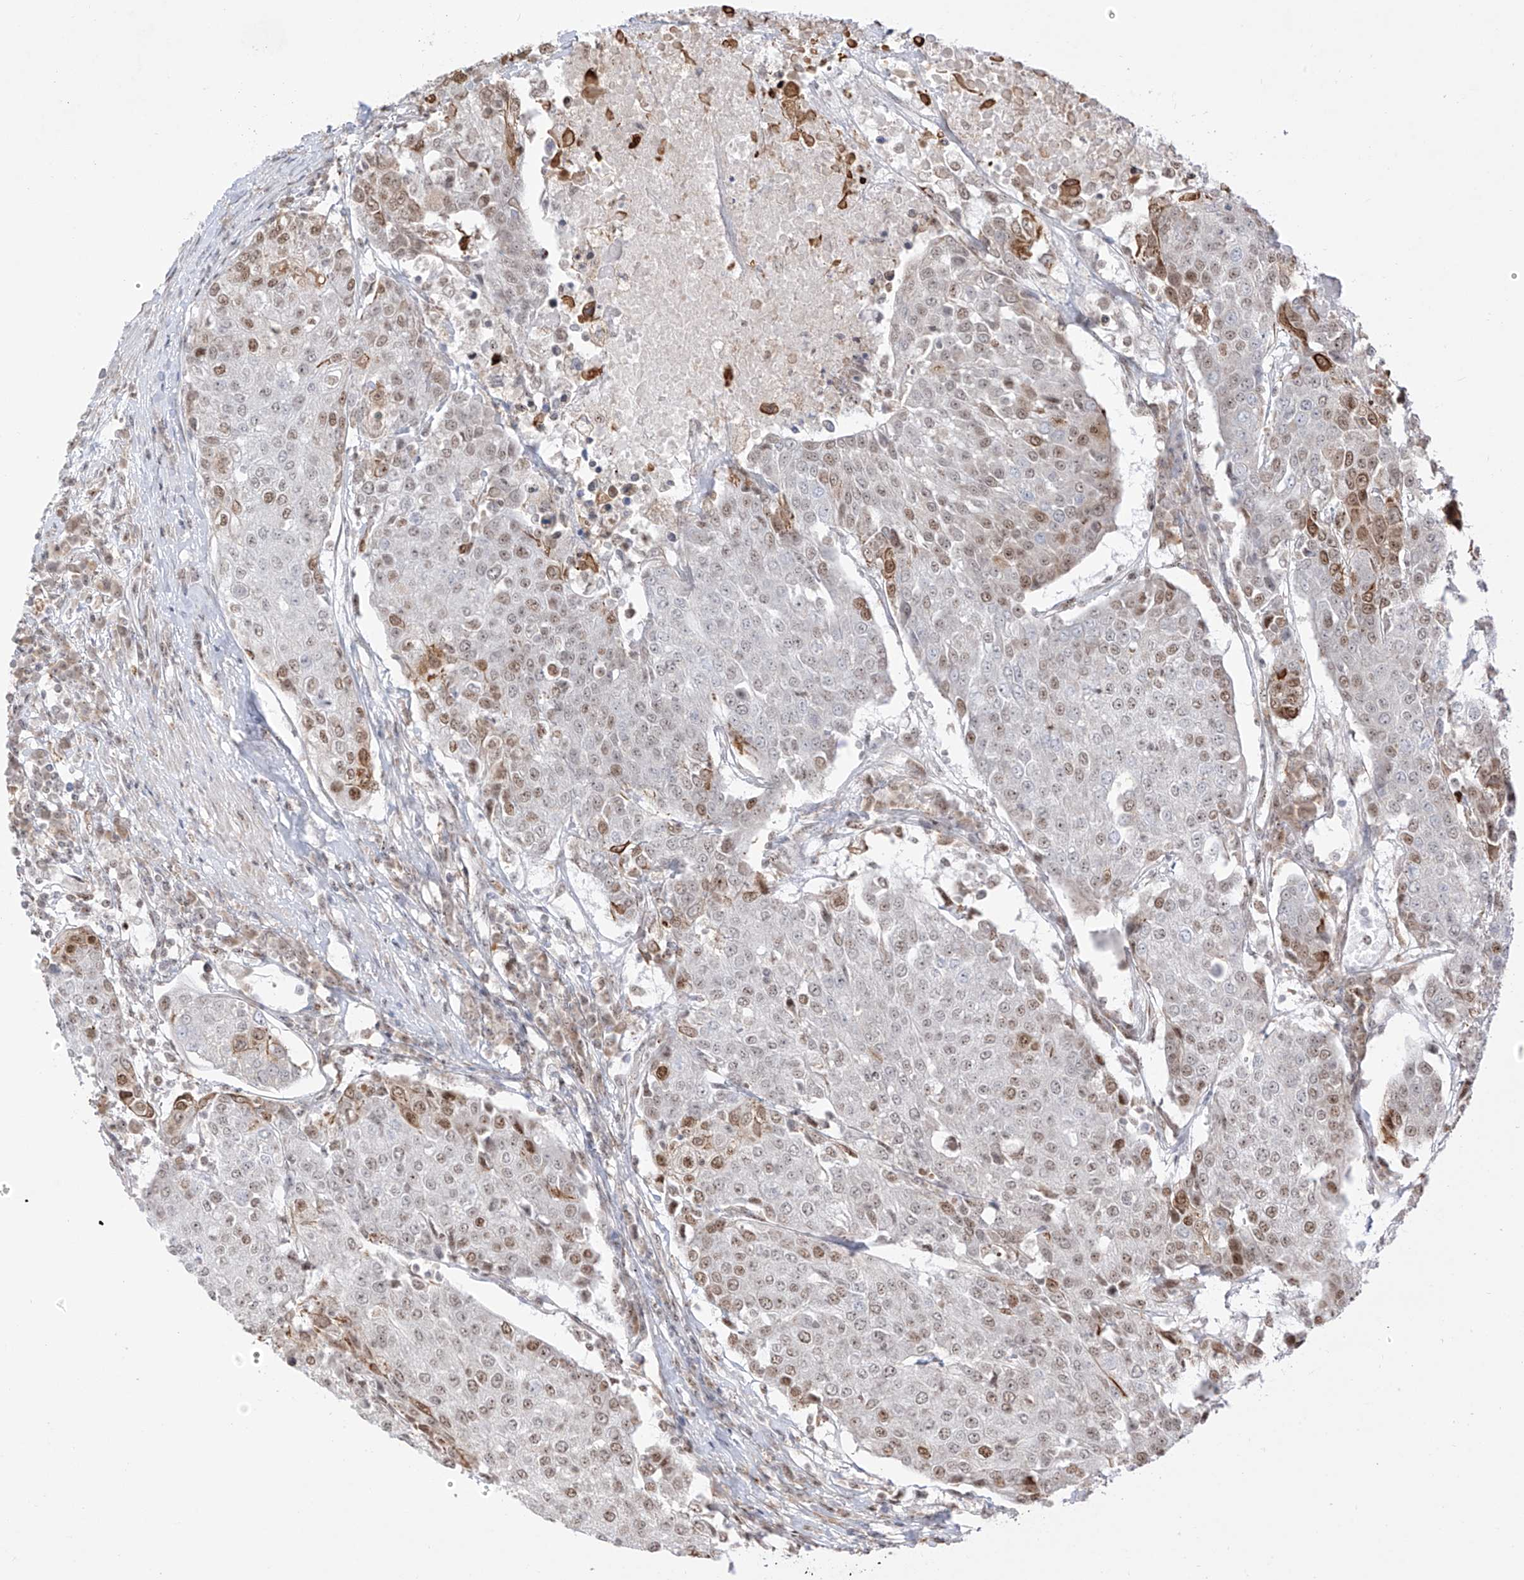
{"staining": {"intensity": "moderate", "quantity": "25%-75%", "location": "nuclear"}, "tissue": "urothelial cancer", "cell_type": "Tumor cells", "image_type": "cancer", "snomed": [{"axis": "morphology", "description": "Urothelial carcinoma, High grade"}, {"axis": "topography", "description": "Urinary bladder"}], "caption": "Moderate nuclear positivity for a protein is present in about 25%-75% of tumor cells of urothelial cancer using immunohistochemistry (IHC).", "gene": "ZBTB8A", "patient": {"sex": "female", "age": 85}}